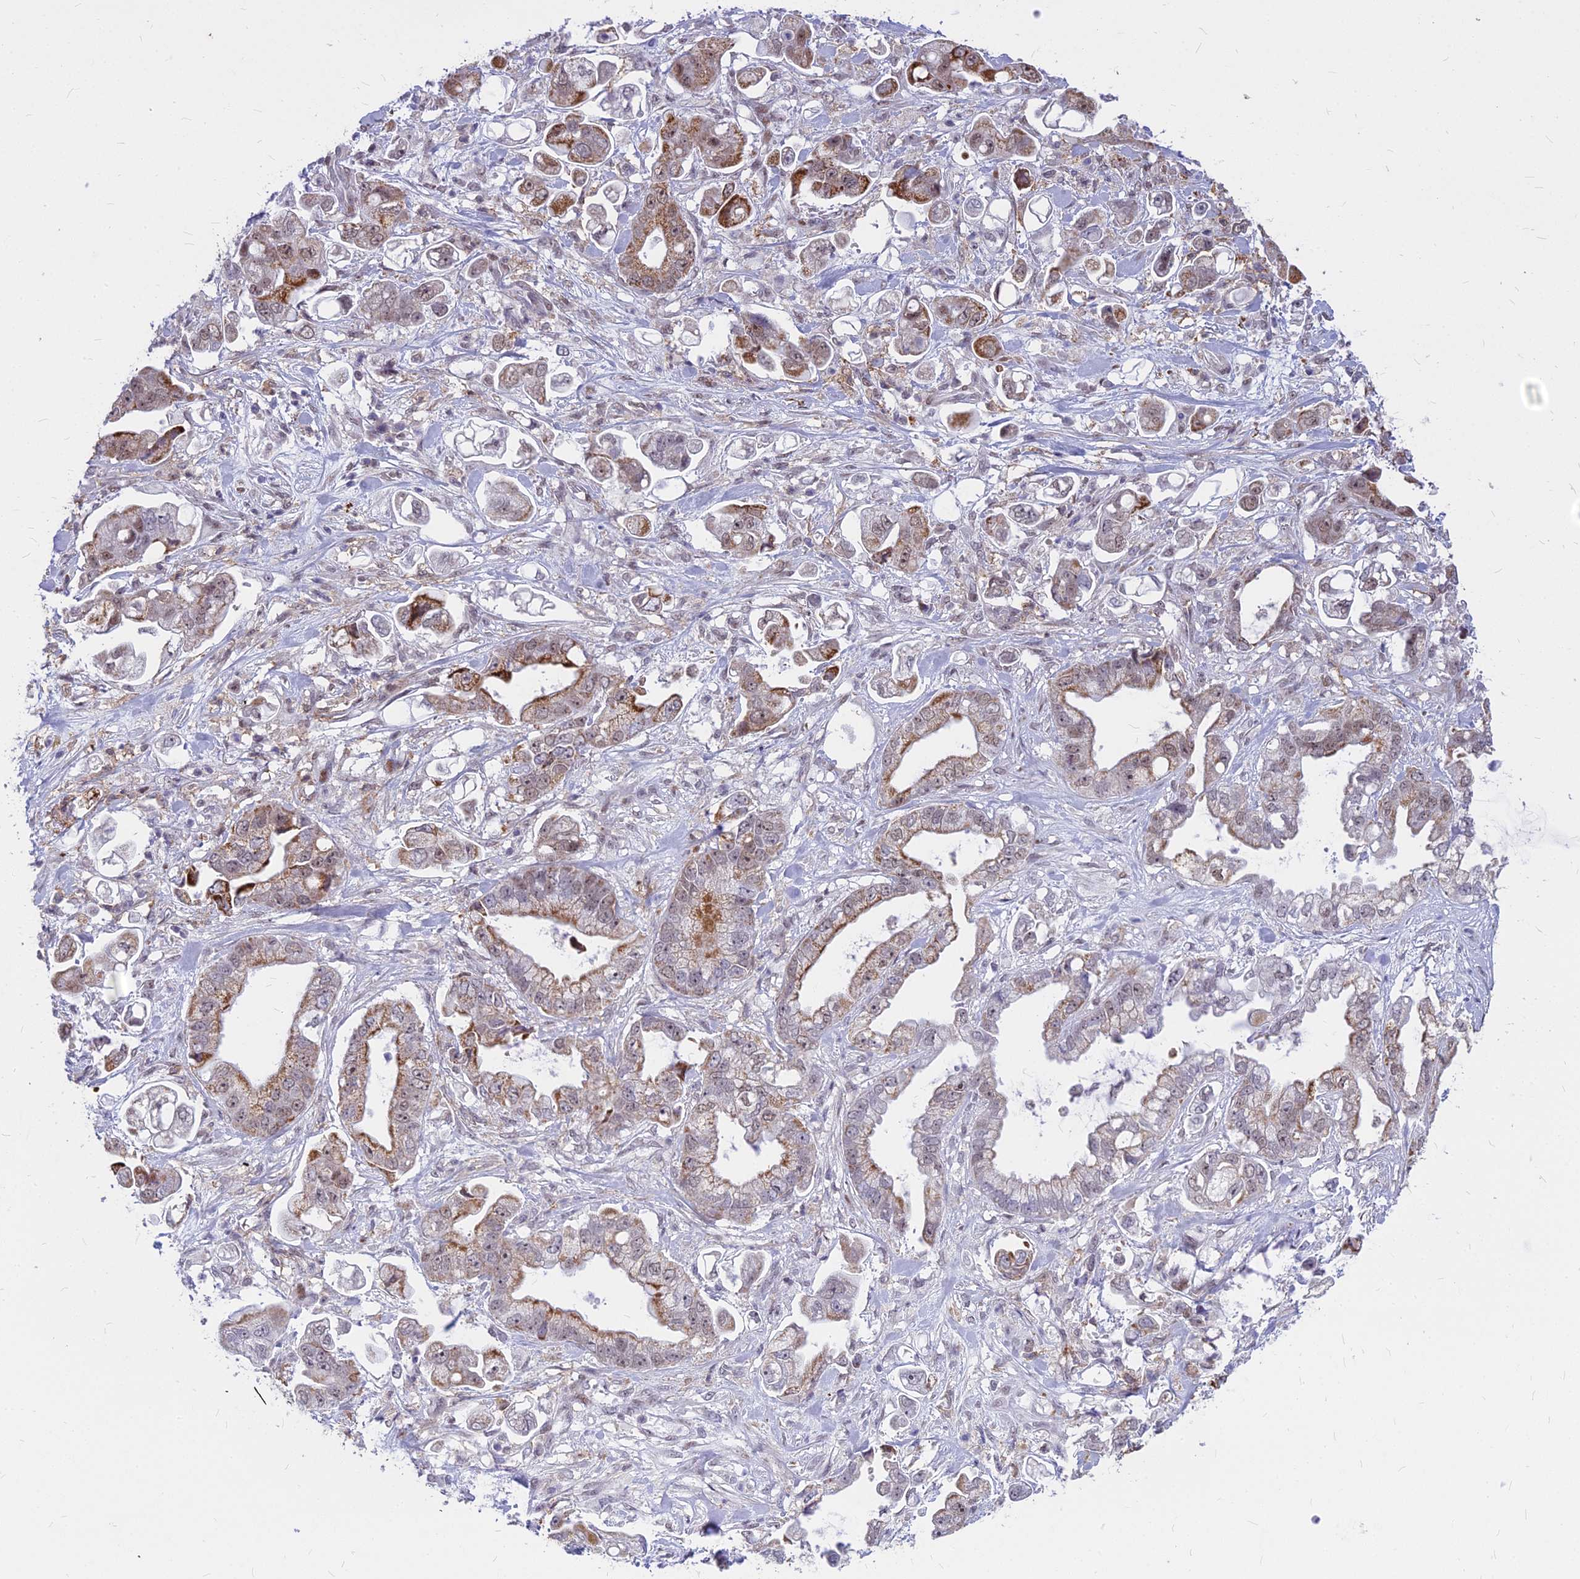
{"staining": {"intensity": "moderate", "quantity": "<25%", "location": "cytoplasmic/membranous,nuclear"}, "tissue": "stomach cancer", "cell_type": "Tumor cells", "image_type": "cancer", "snomed": [{"axis": "morphology", "description": "Adenocarcinoma, NOS"}, {"axis": "topography", "description": "Stomach"}], "caption": "Moderate cytoplasmic/membranous and nuclear staining is appreciated in about <25% of tumor cells in stomach cancer.", "gene": "ALG10", "patient": {"sex": "male", "age": 62}}